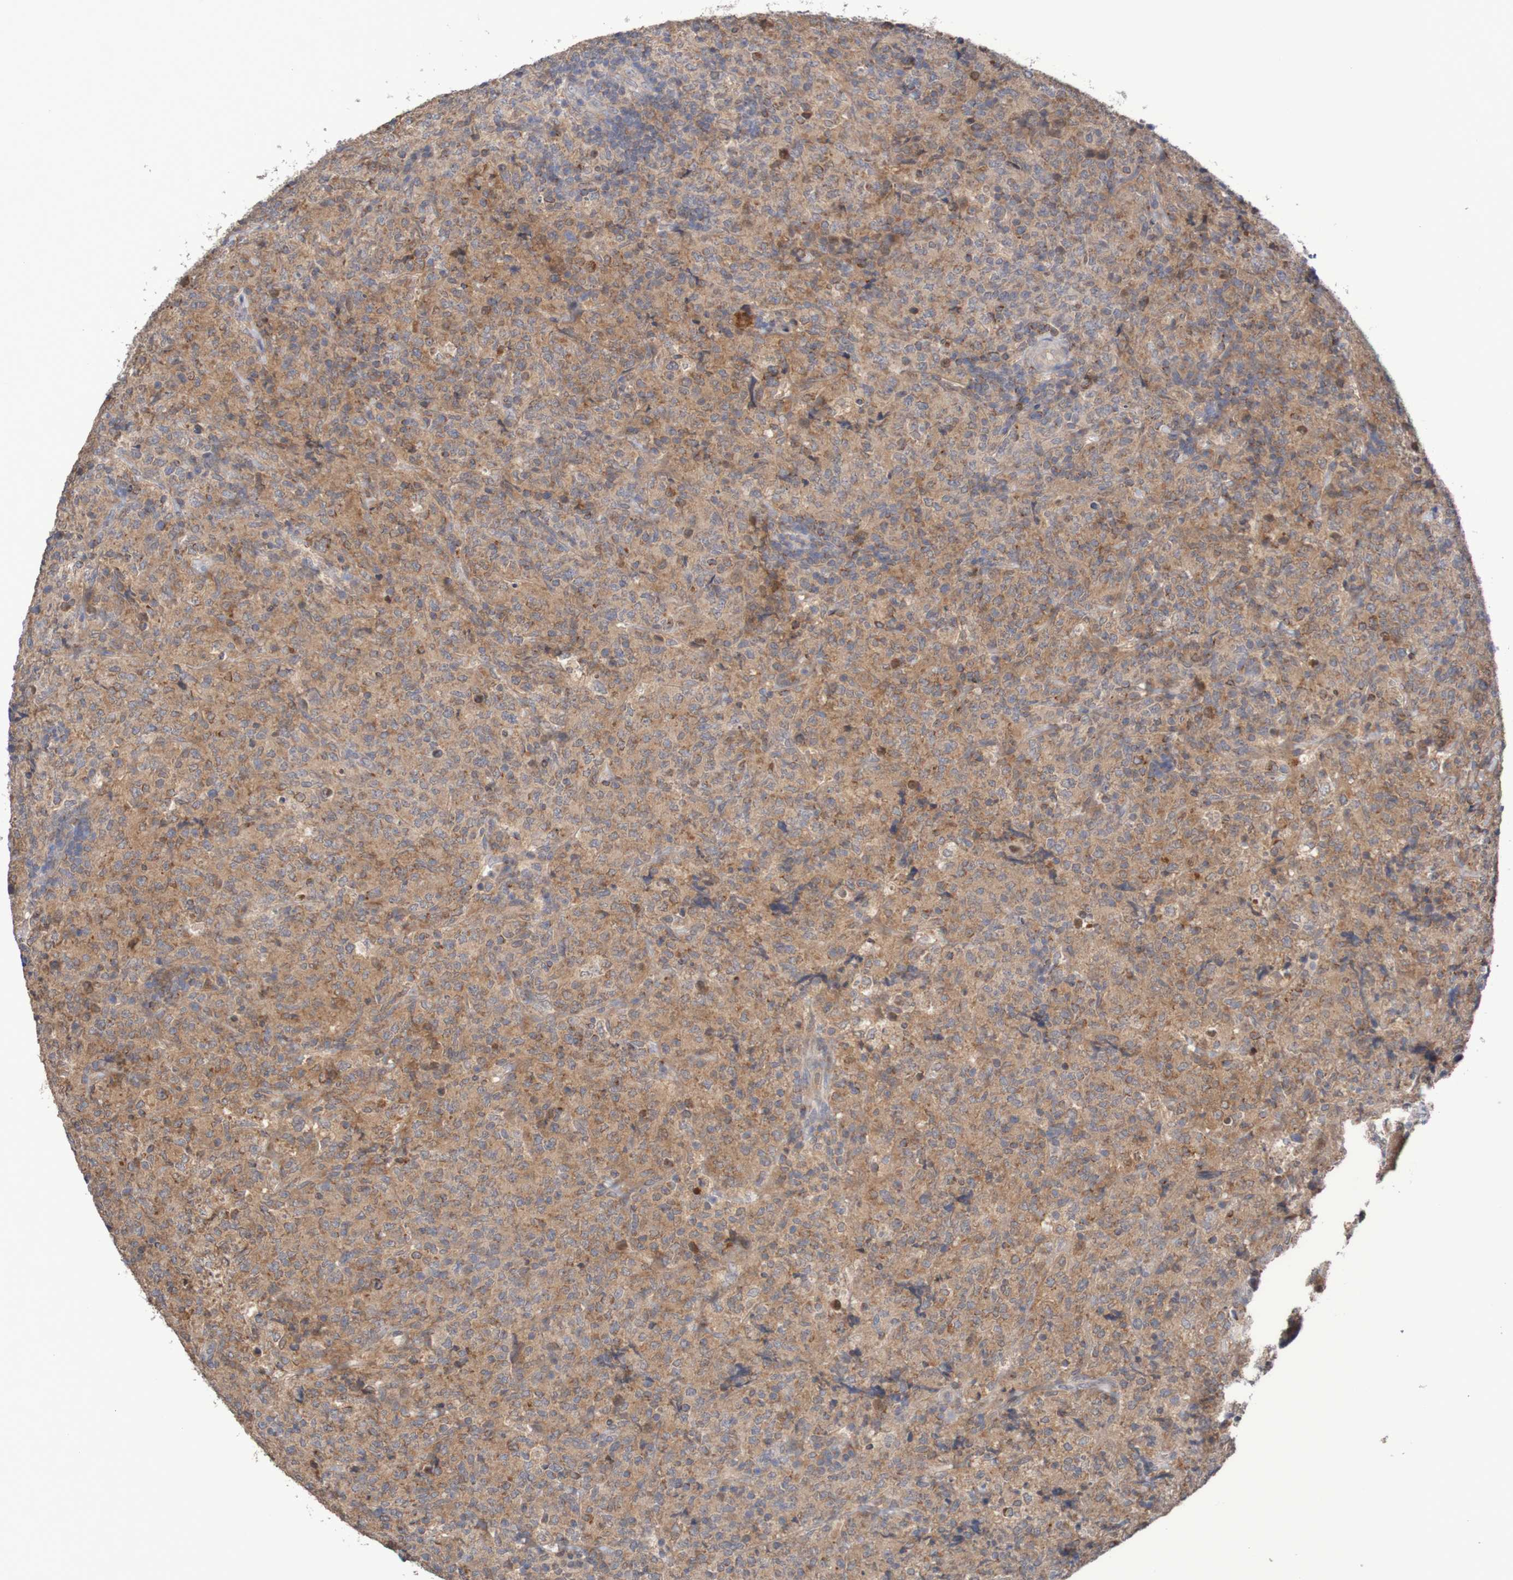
{"staining": {"intensity": "moderate", "quantity": ">75%", "location": "cytoplasmic/membranous"}, "tissue": "lymphoma", "cell_type": "Tumor cells", "image_type": "cancer", "snomed": [{"axis": "morphology", "description": "Malignant lymphoma, non-Hodgkin's type, High grade"}, {"axis": "topography", "description": "Tonsil"}], "caption": "Immunohistochemical staining of malignant lymphoma, non-Hodgkin's type (high-grade) shows medium levels of moderate cytoplasmic/membranous protein positivity in approximately >75% of tumor cells.", "gene": "C3orf18", "patient": {"sex": "female", "age": 36}}